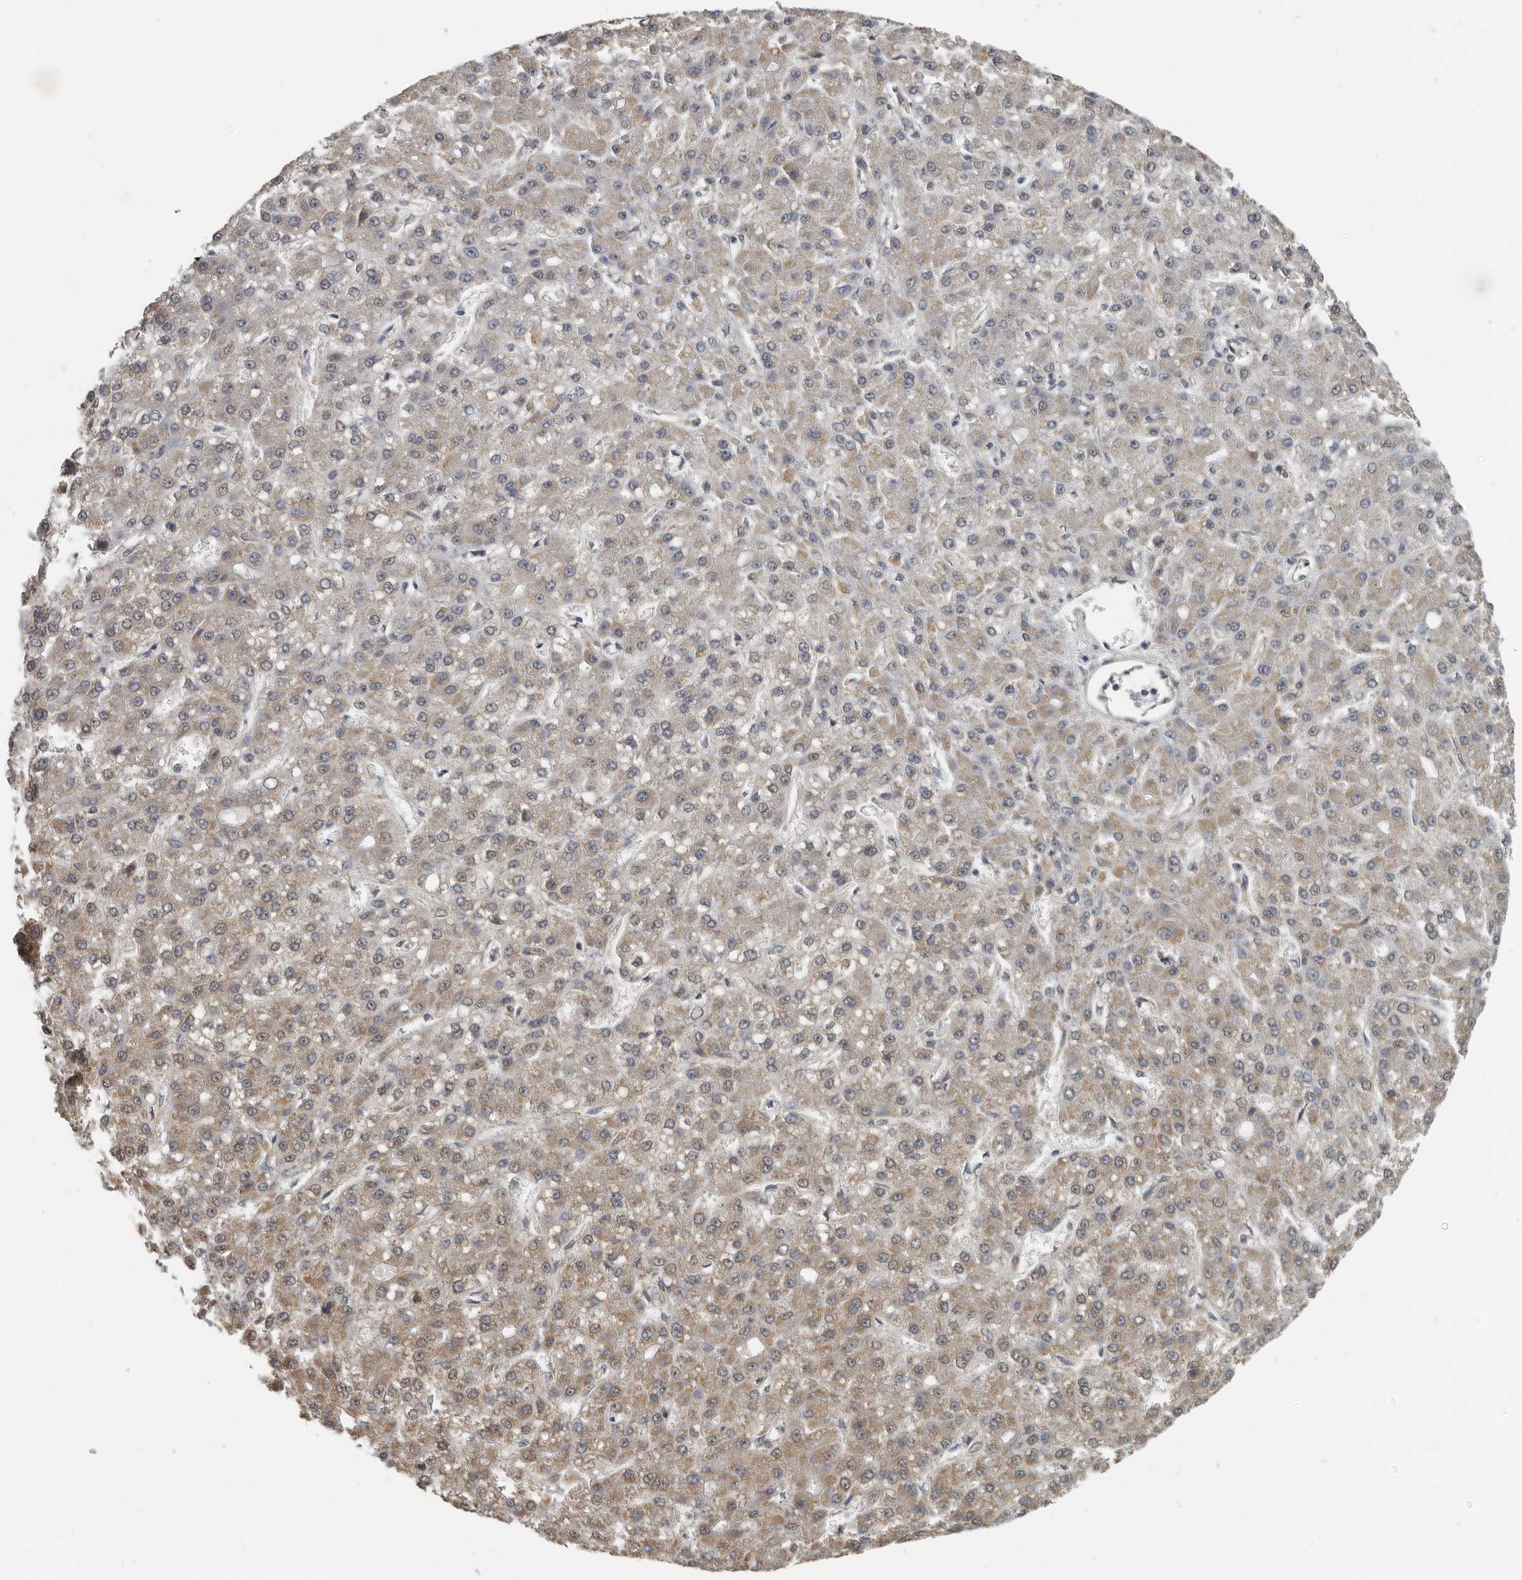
{"staining": {"intensity": "weak", "quantity": ">75%", "location": "cytoplasmic/membranous"}, "tissue": "liver cancer", "cell_type": "Tumor cells", "image_type": "cancer", "snomed": [{"axis": "morphology", "description": "Carcinoma, Hepatocellular, NOS"}, {"axis": "topography", "description": "Liver"}], "caption": "Immunohistochemical staining of hepatocellular carcinoma (liver) exhibits low levels of weak cytoplasmic/membranous staining in approximately >75% of tumor cells.", "gene": "AFAP1", "patient": {"sex": "male", "age": 67}}